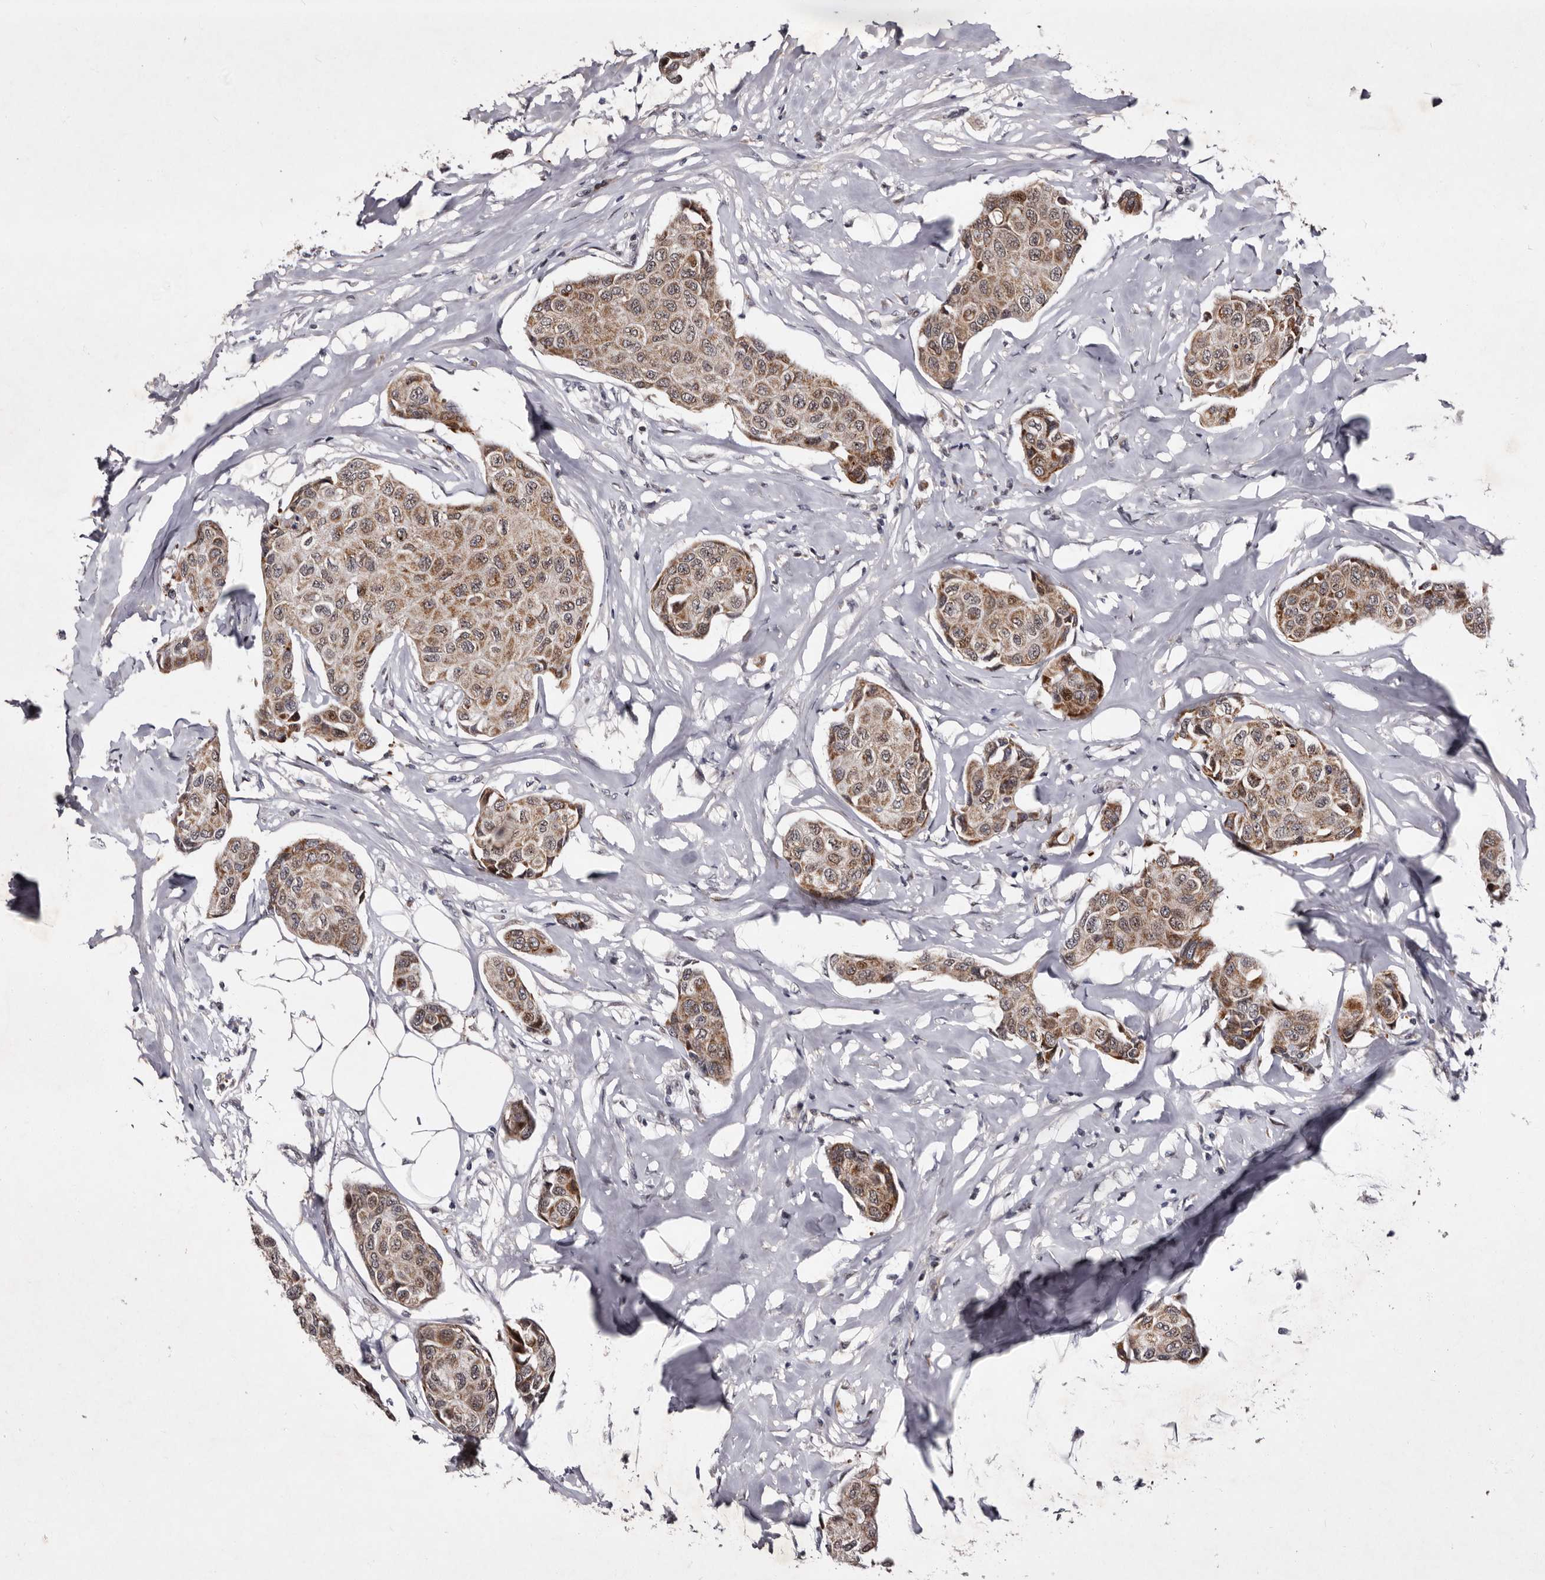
{"staining": {"intensity": "weak", "quantity": ">75%", "location": "cytoplasmic/membranous"}, "tissue": "breast cancer", "cell_type": "Tumor cells", "image_type": "cancer", "snomed": [{"axis": "morphology", "description": "Duct carcinoma"}, {"axis": "topography", "description": "Breast"}], "caption": "Breast invasive ductal carcinoma stained with a brown dye shows weak cytoplasmic/membranous positive positivity in about >75% of tumor cells.", "gene": "TNKS", "patient": {"sex": "female", "age": 80}}